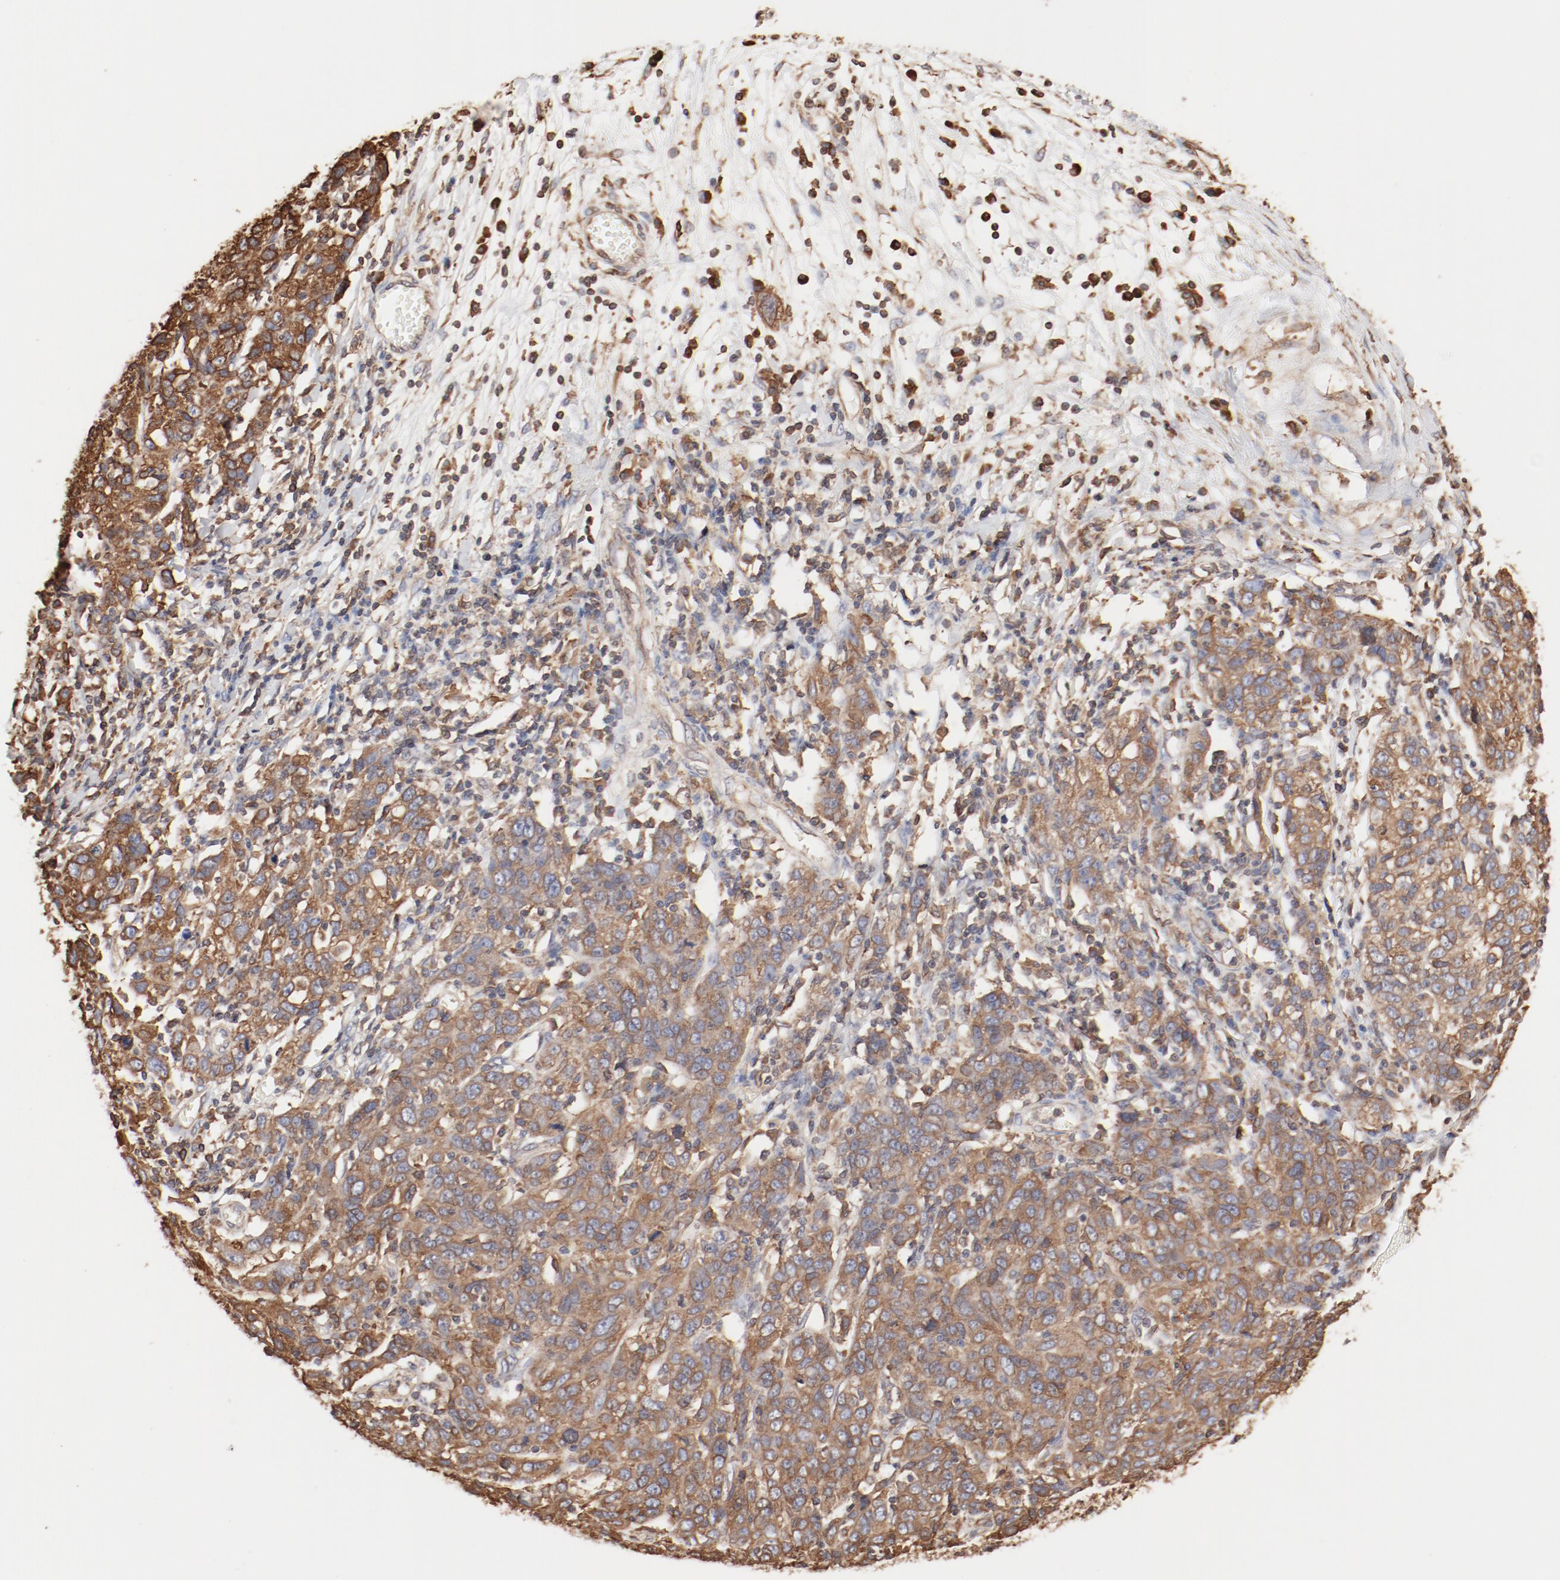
{"staining": {"intensity": "moderate", "quantity": ">75%", "location": "cytoplasmic/membranous"}, "tissue": "ovarian cancer", "cell_type": "Tumor cells", "image_type": "cancer", "snomed": [{"axis": "morphology", "description": "Cystadenocarcinoma, serous, NOS"}, {"axis": "topography", "description": "Ovary"}], "caption": "Protein staining of ovarian serous cystadenocarcinoma tissue demonstrates moderate cytoplasmic/membranous positivity in about >75% of tumor cells.", "gene": "BCAP31", "patient": {"sex": "female", "age": 71}}